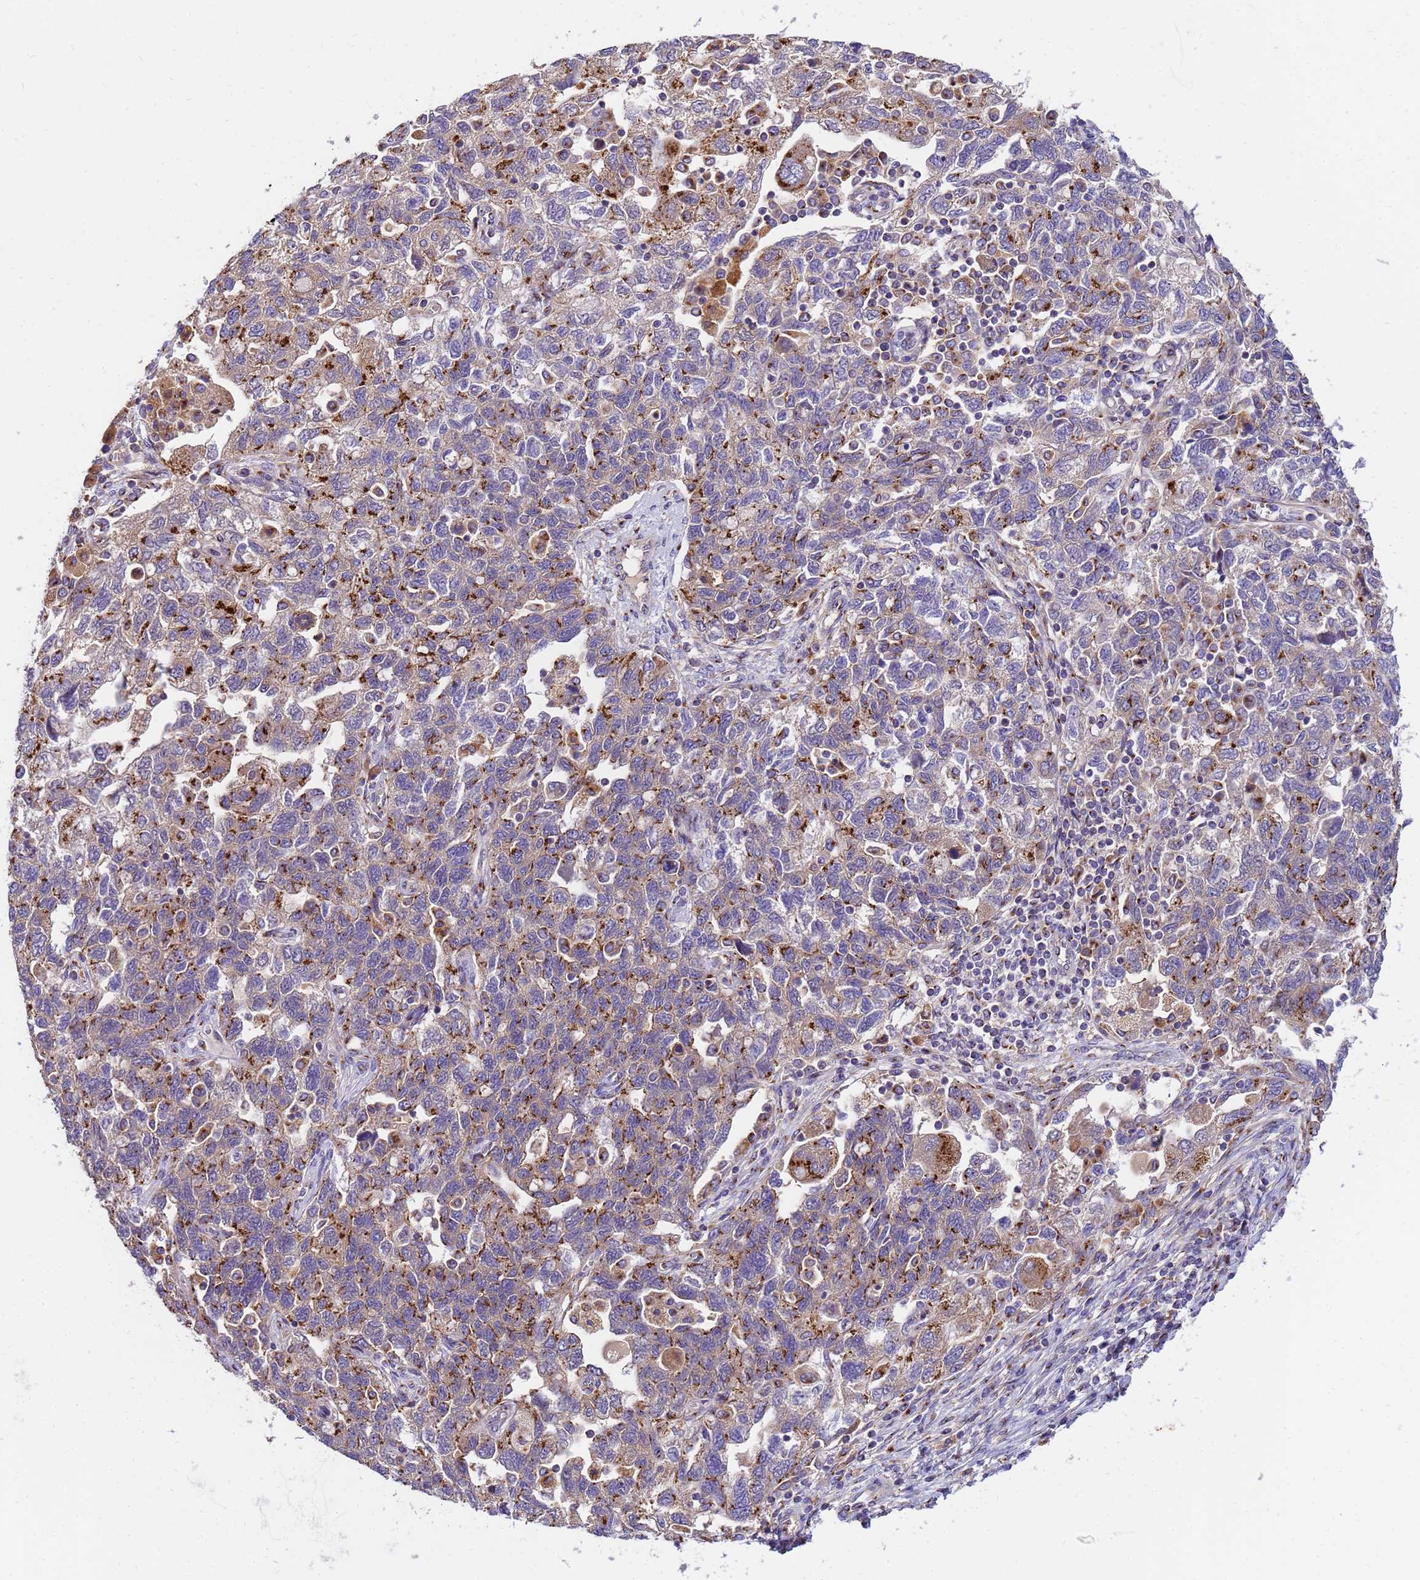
{"staining": {"intensity": "moderate", "quantity": ">75%", "location": "cytoplasmic/membranous"}, "tissue": "ovarian cancer", "cell_type": "Tumor cells", "image_type": "cancer", "snomed": [{"axis": "morphology", "description": "Carcinoma, NOS"}, {"axis": "morphology", "description": "Cystadenocarcinoma, serous, NOS"}, {"axis": "topography", "description": "Ovary"}], "caption": "Moderate cytoplasmic/membranous protein expression is identified in about >75% of tumor cells in ovarian cancer (carcinoma).", "gene": "HPS3", "patient": {"sex": "female", "age": 69}}